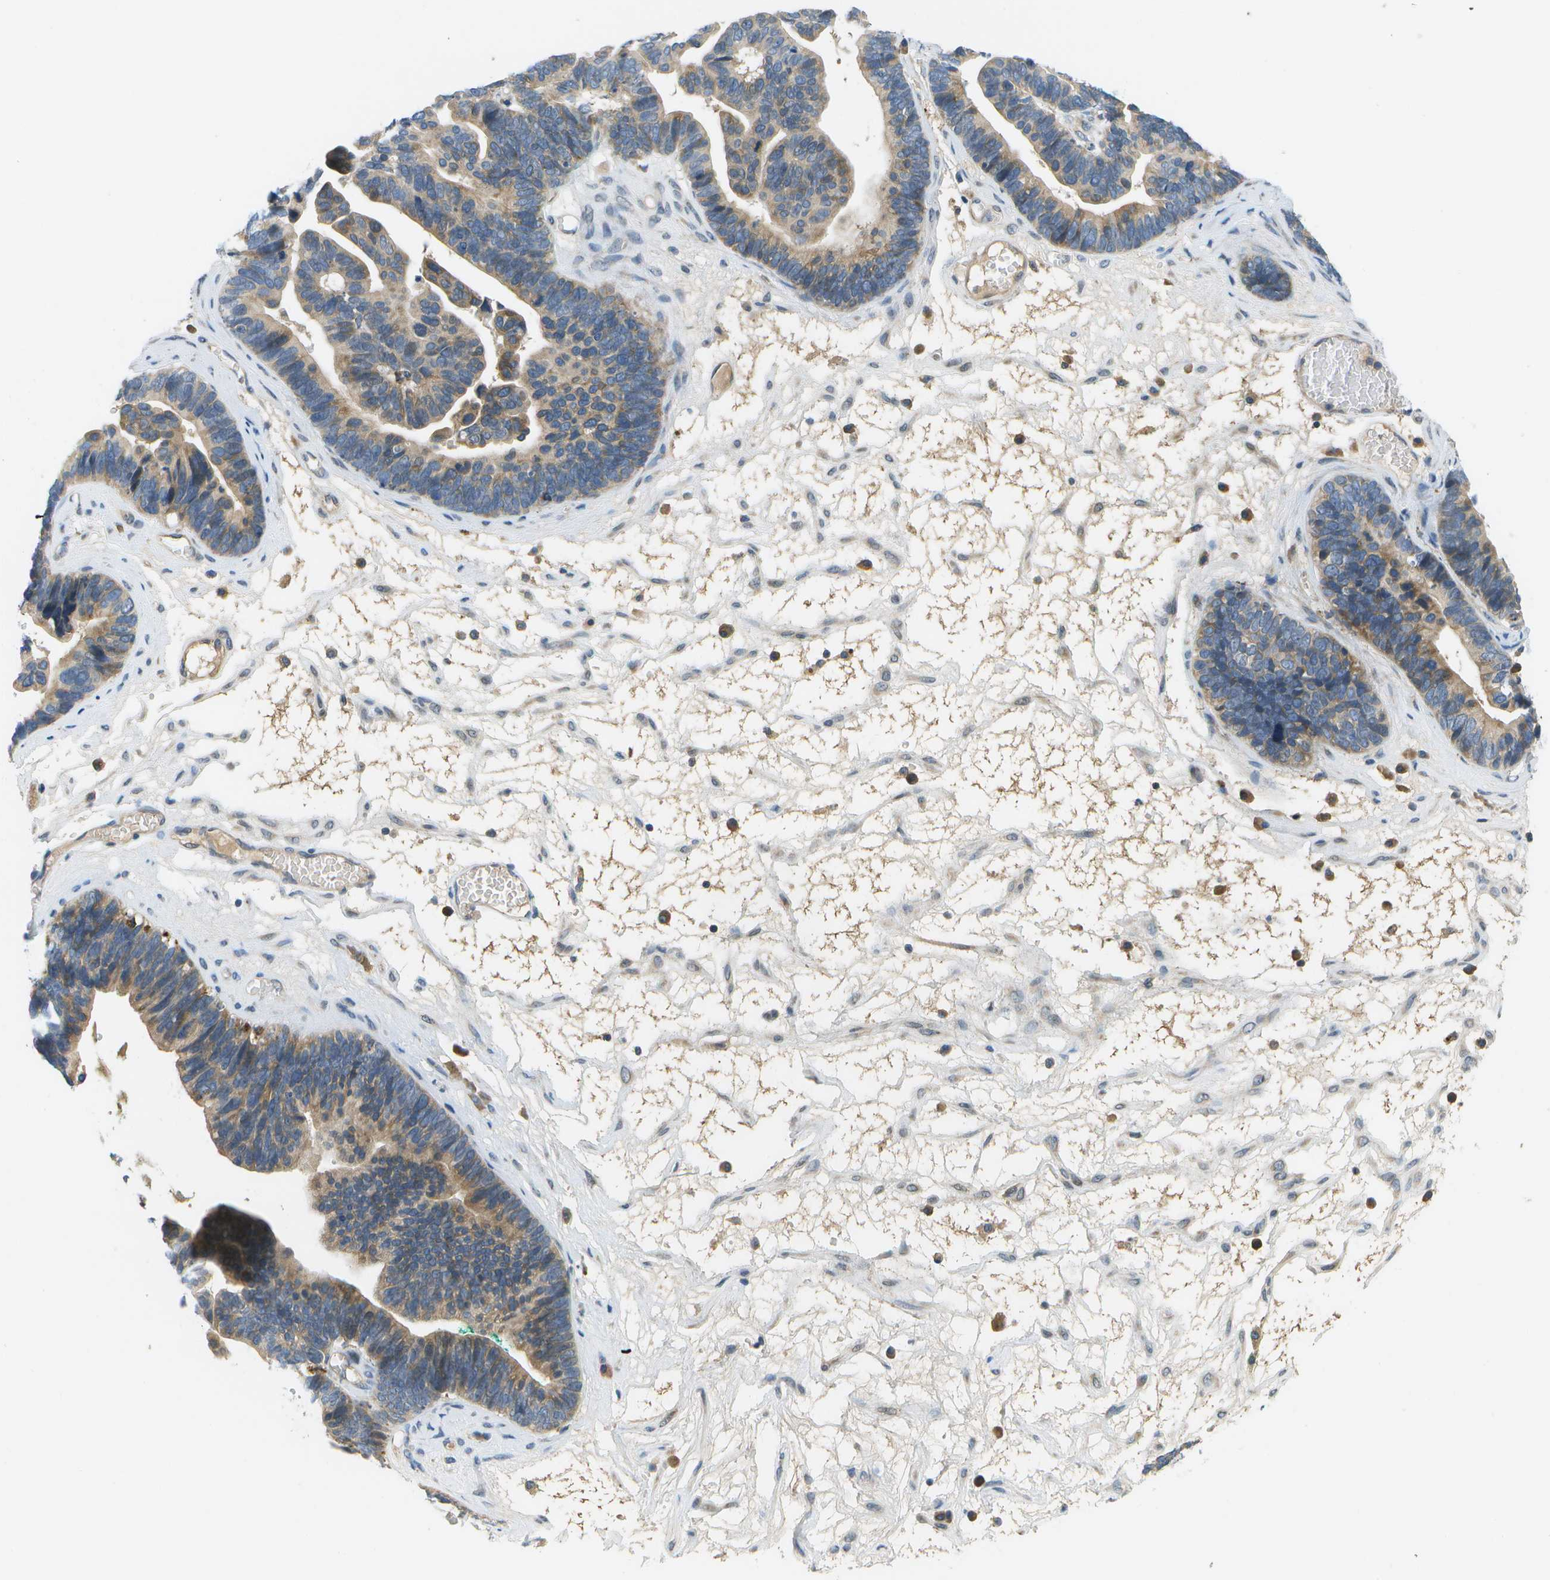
{"staining": {"intensity": "weak", "quantity": "25%-75%", "location": "cytoplasmic/membranous"}, "tissue": "ovarian cancer", "cell_type": "Tumor cells", "image_type": "cancer", "snomed": [{"axis": "morphology", "description": "Cystadenocarcinoma, serous, NOS"}, {"axis": "topography", "description": "Ovary"}], "caption": "A micrograph of serous cystadenocarcinoma (ovarian) stained for a protein displays weak cytoplasmic/membranous brown staining in tumor cells.", "gene": "SLC25A20", "patient": {"sex": "female", "age": 56}}